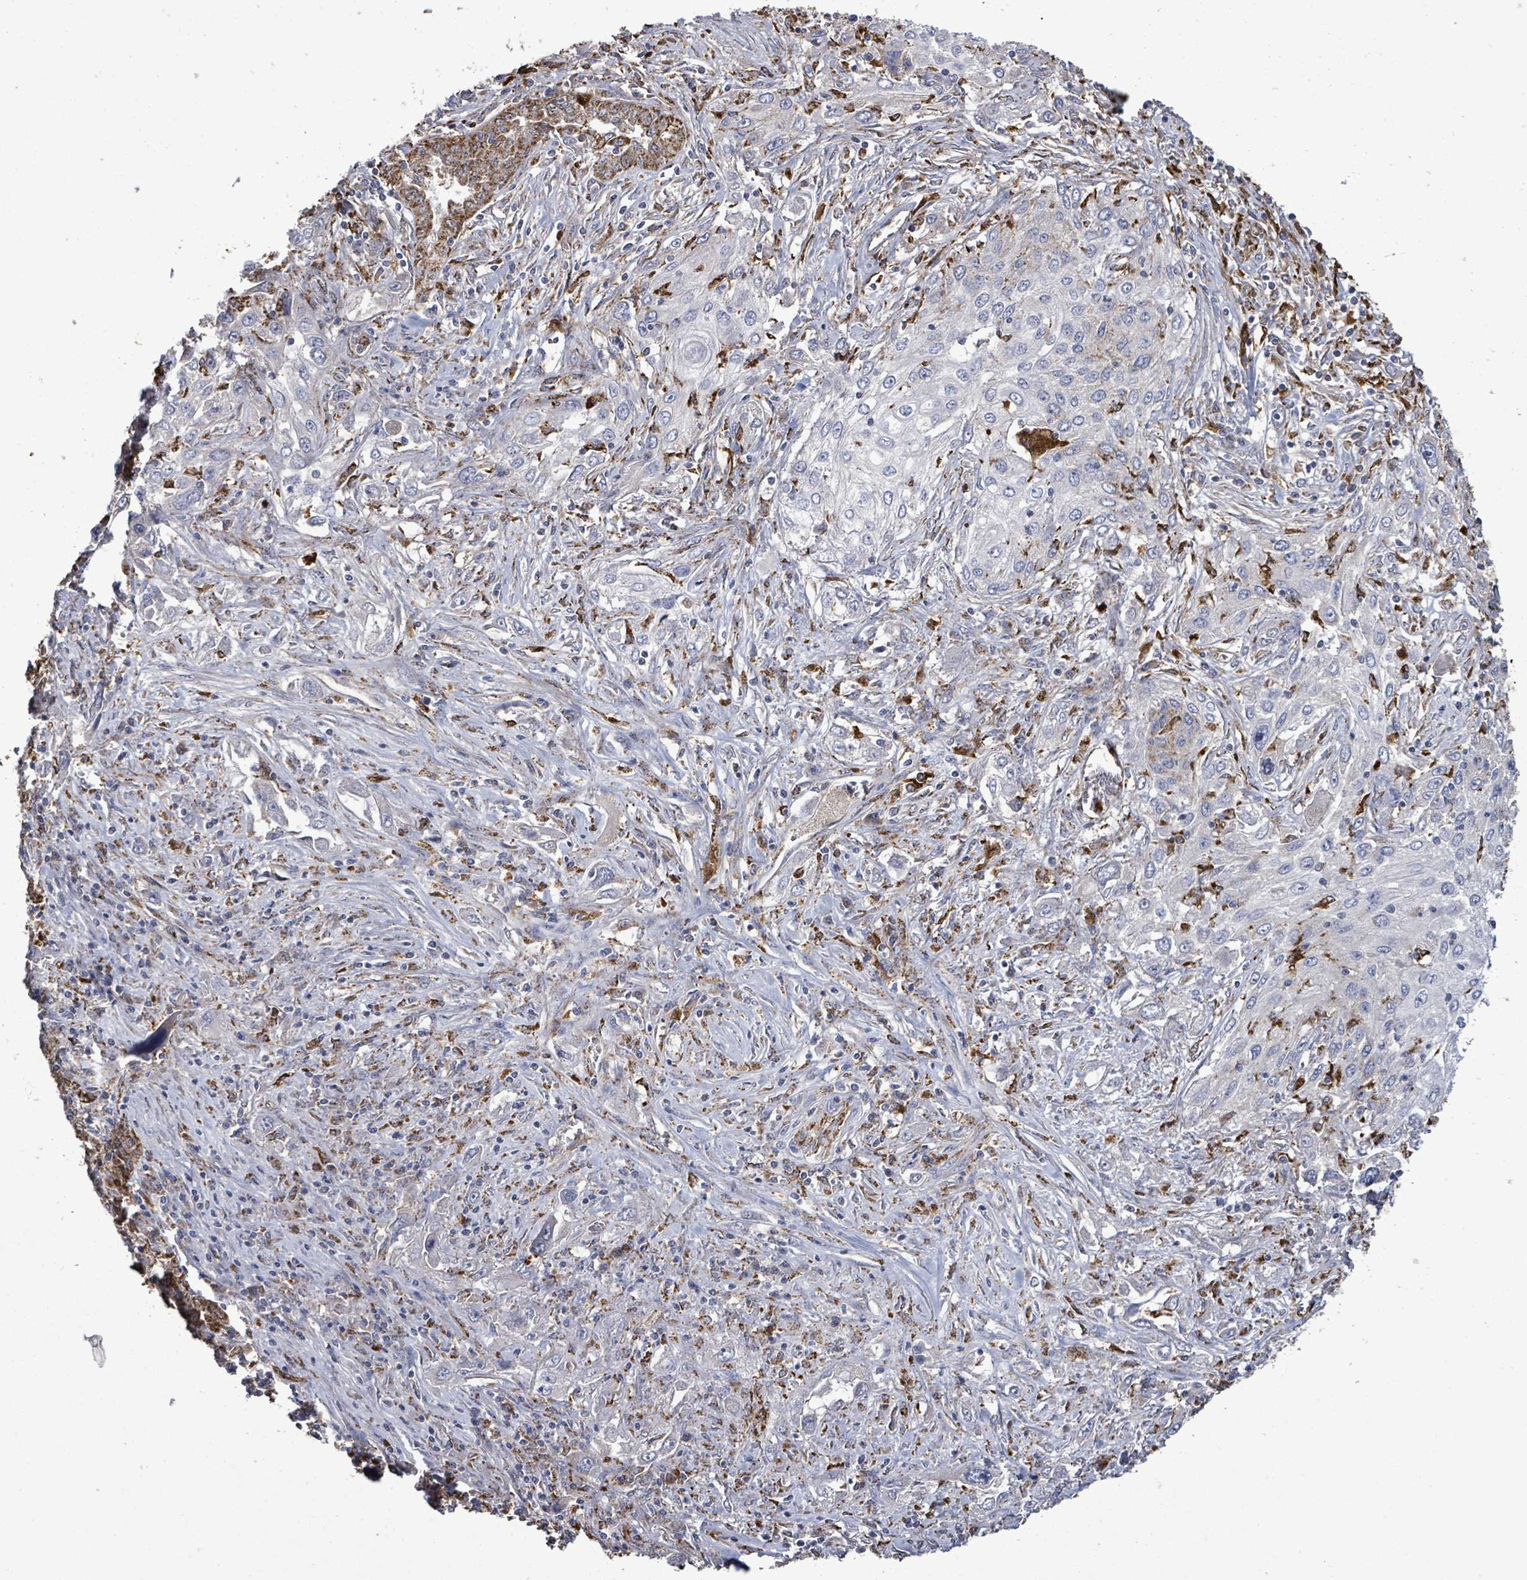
{"staining": {"intensity": "negative", "quantity": "none", "location": "none"}, "tissue": "lung cancer", "cell_type": "Tumor cells", "image_type": "cancer", "snomed": [{"axis": "morphology", "description": "Squamous cell carcinoma, NOS"}, {"axis": "topography", "description": "Lung"}], "caption": "A histopathology image of human lung cancer (squamous cell carcinoma) is negative for staining in tumor cells. (Immunohistochemistry, brightfield microscopy, high magnification).", "gene": "MTMR12", "patient": {"sex": "female", "age": 69}}